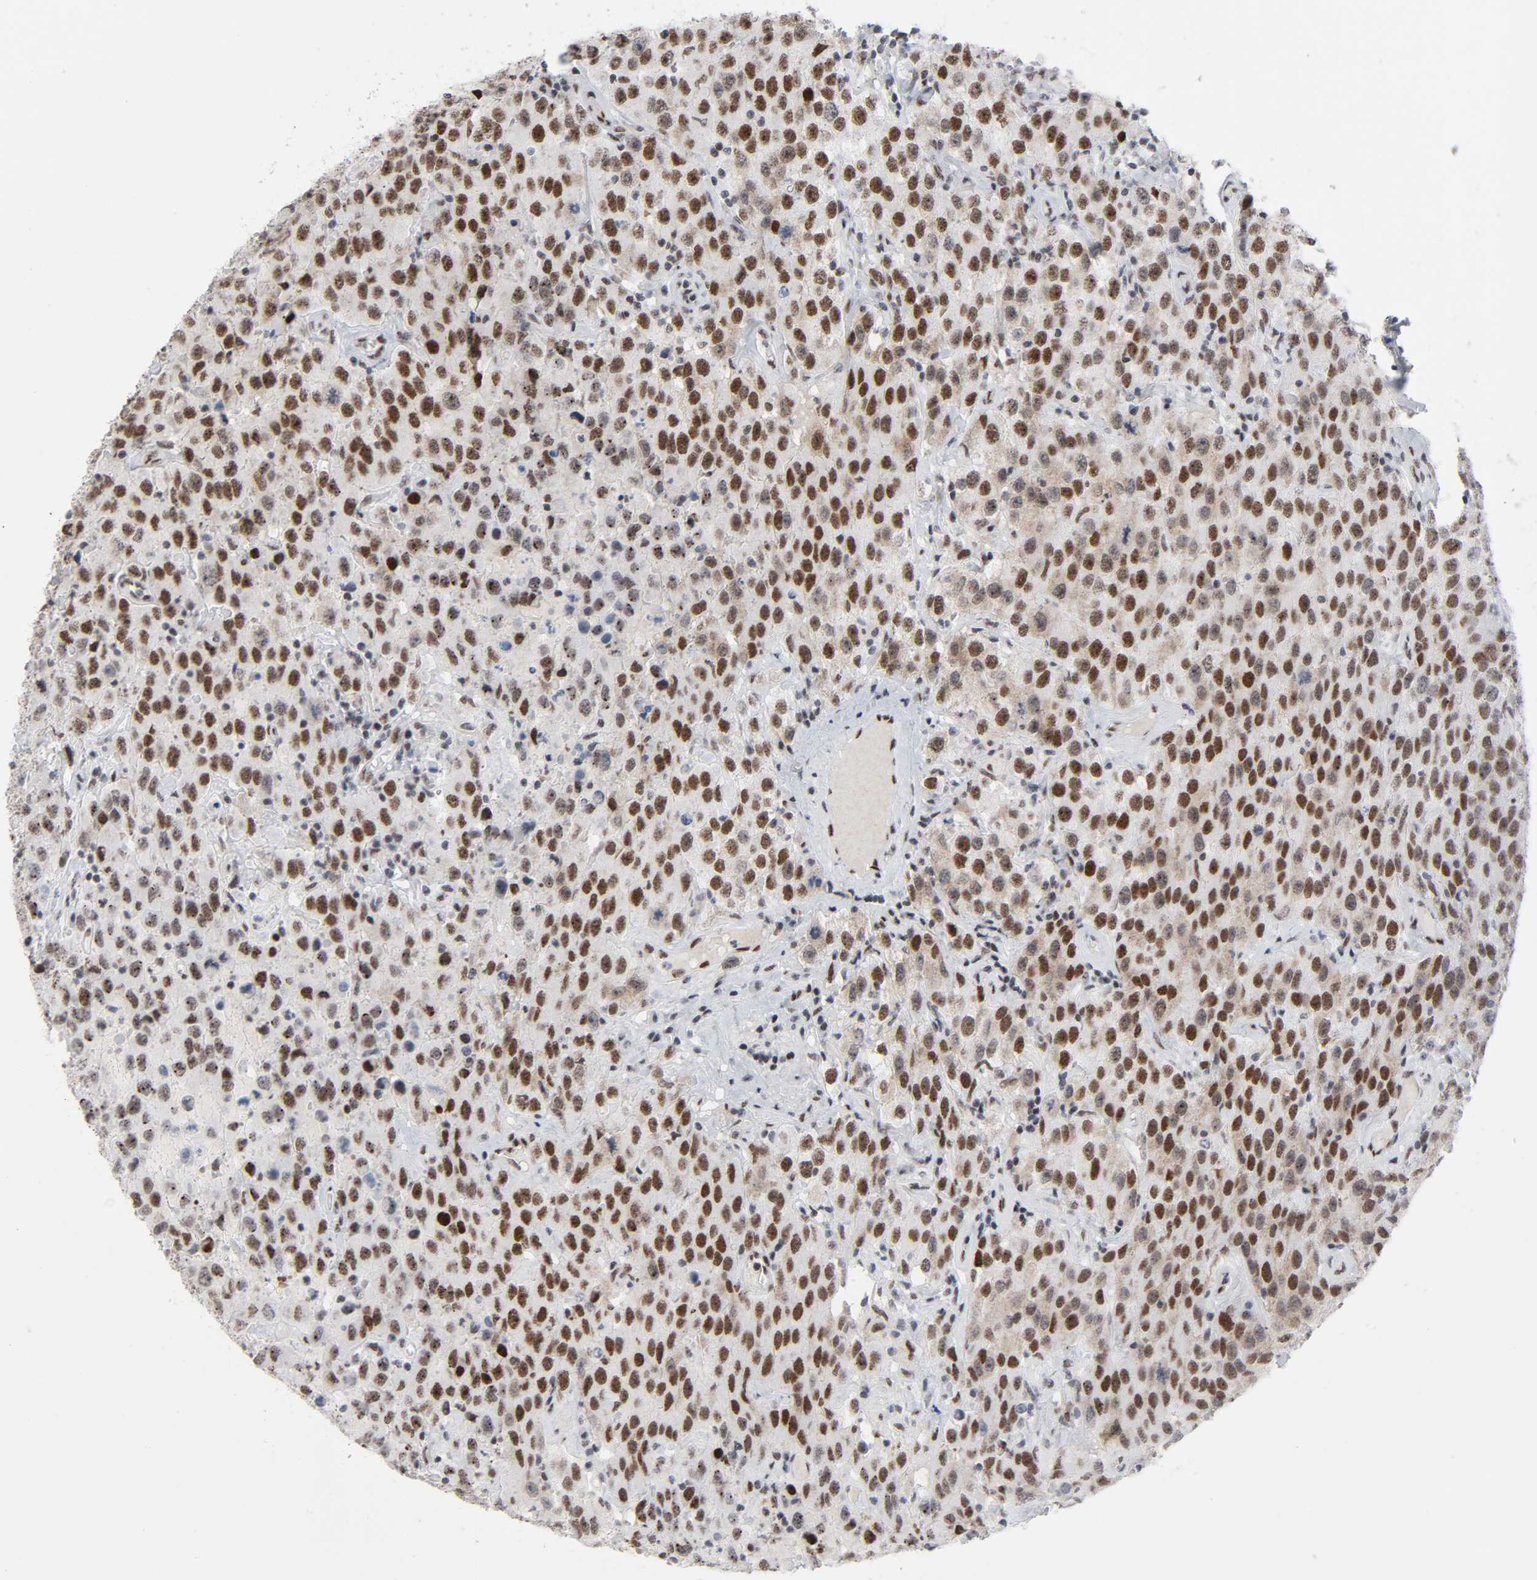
{"staining": {"intensity": "moderate", "quantity": "25%-75%", "location": "nuclear"}, "tissue": "testis cancer", "cell_type": "Tumor cells", "image_type": "cancer", "snomed": [{"axis": "morphology", "description": "Seminoma, NOS"}, {"axis": "topography", "description": "Testis"}], "caption": "Brown immunohistochemical staining in human testis cancer (seminoma) reveals moderate nuclear expression in about 25%-75% of tumor cells.", "gene": "HSF1", "patient": {"sex": "male", "age": 52}}